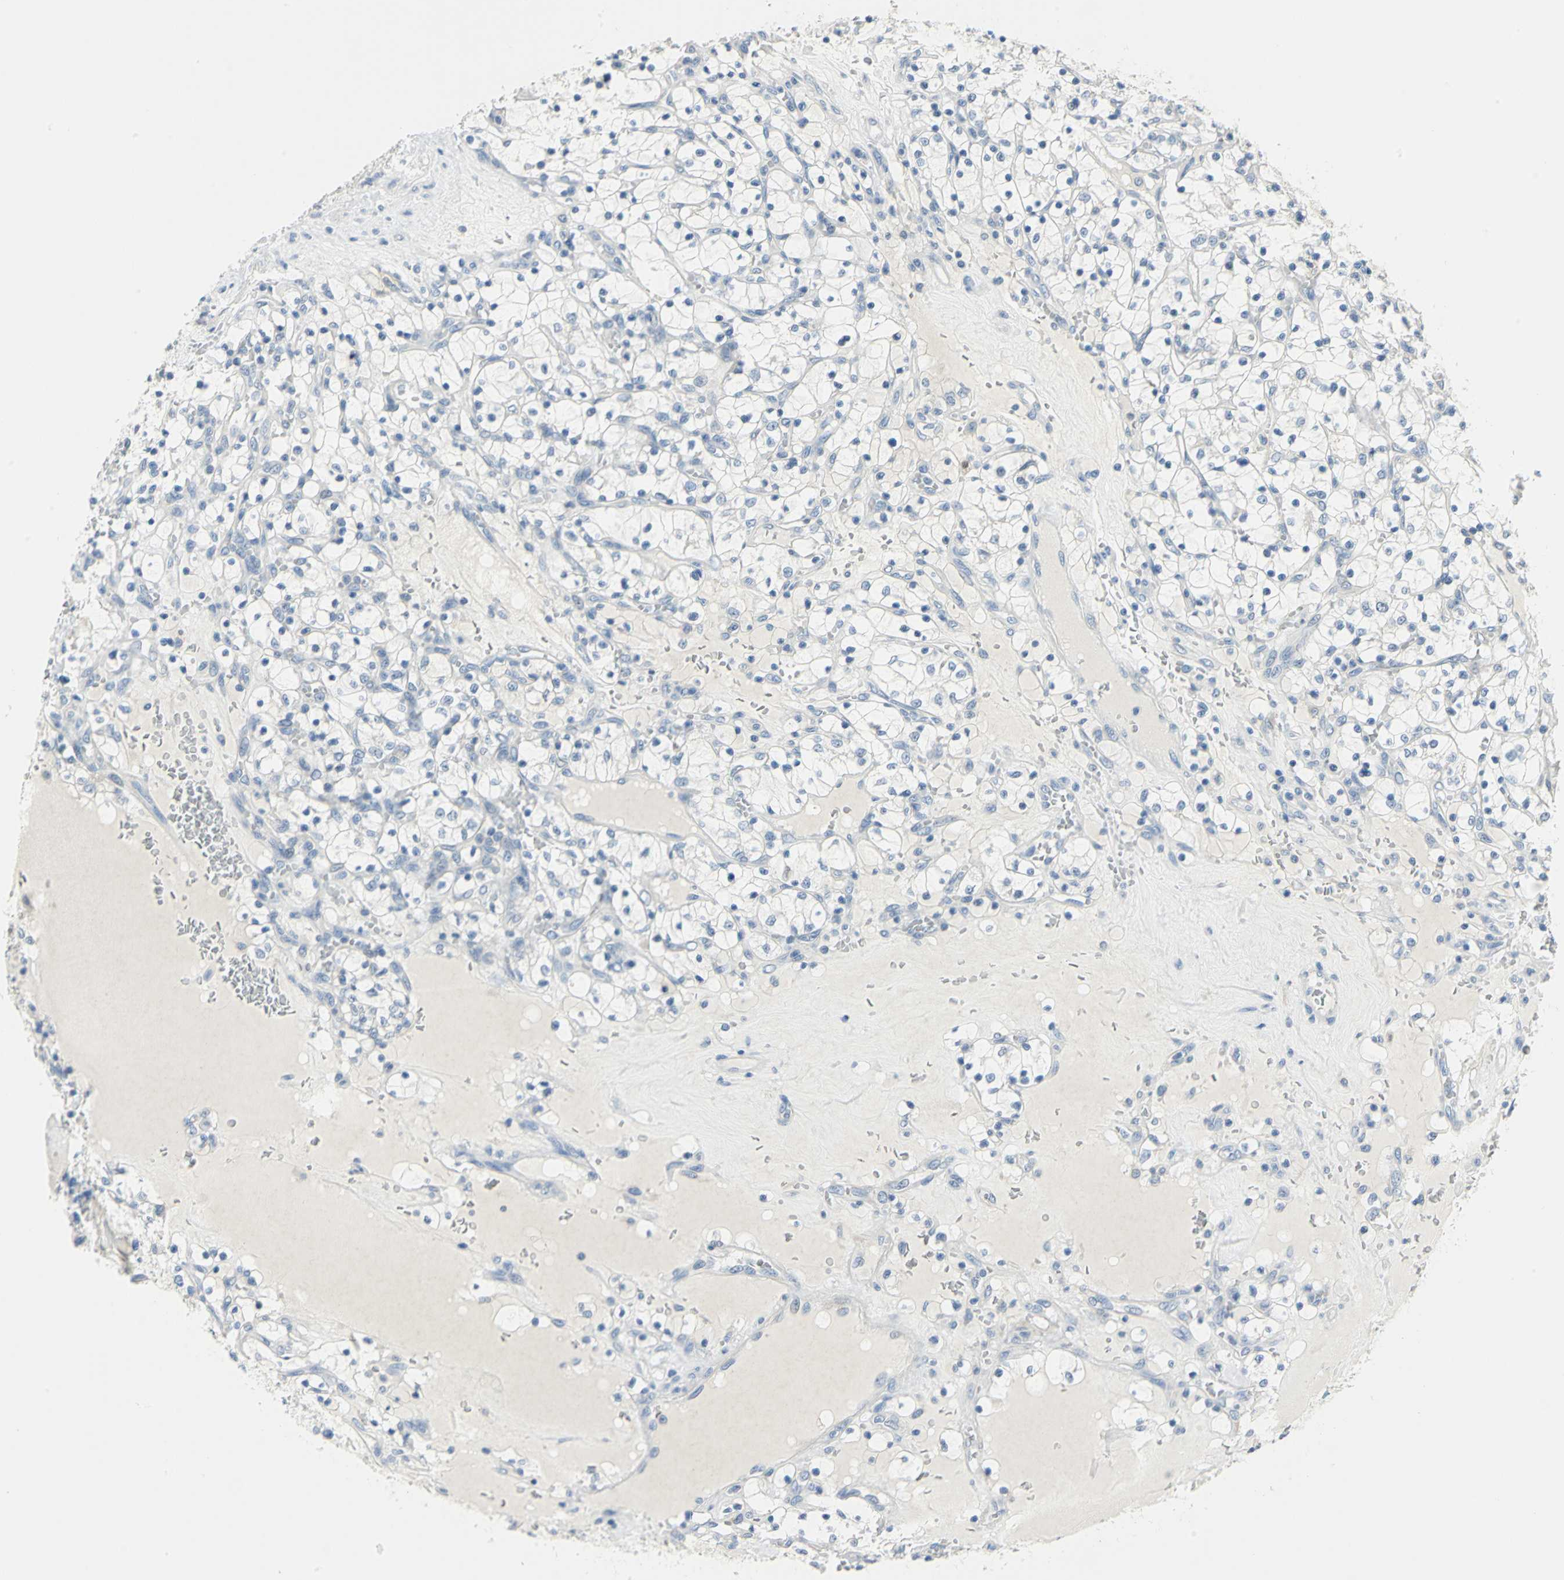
{"staining": {"intensity": "negative", "quantity": "none", "location": "none"}, "tissue": "renal cancer", "cell_type": "Tumor cells", "image_type": "cancer", "snomed": [{"axis": "morphology", "description": "Adenocarcinoma, NOS"}, {"axis": "topography", "description": "Kidney"}], "caption": "Tumor cells show no significant protein expression in renal cancer.", "gene": "UCHL1", "patient": {"sex": "female", "age": 69}}